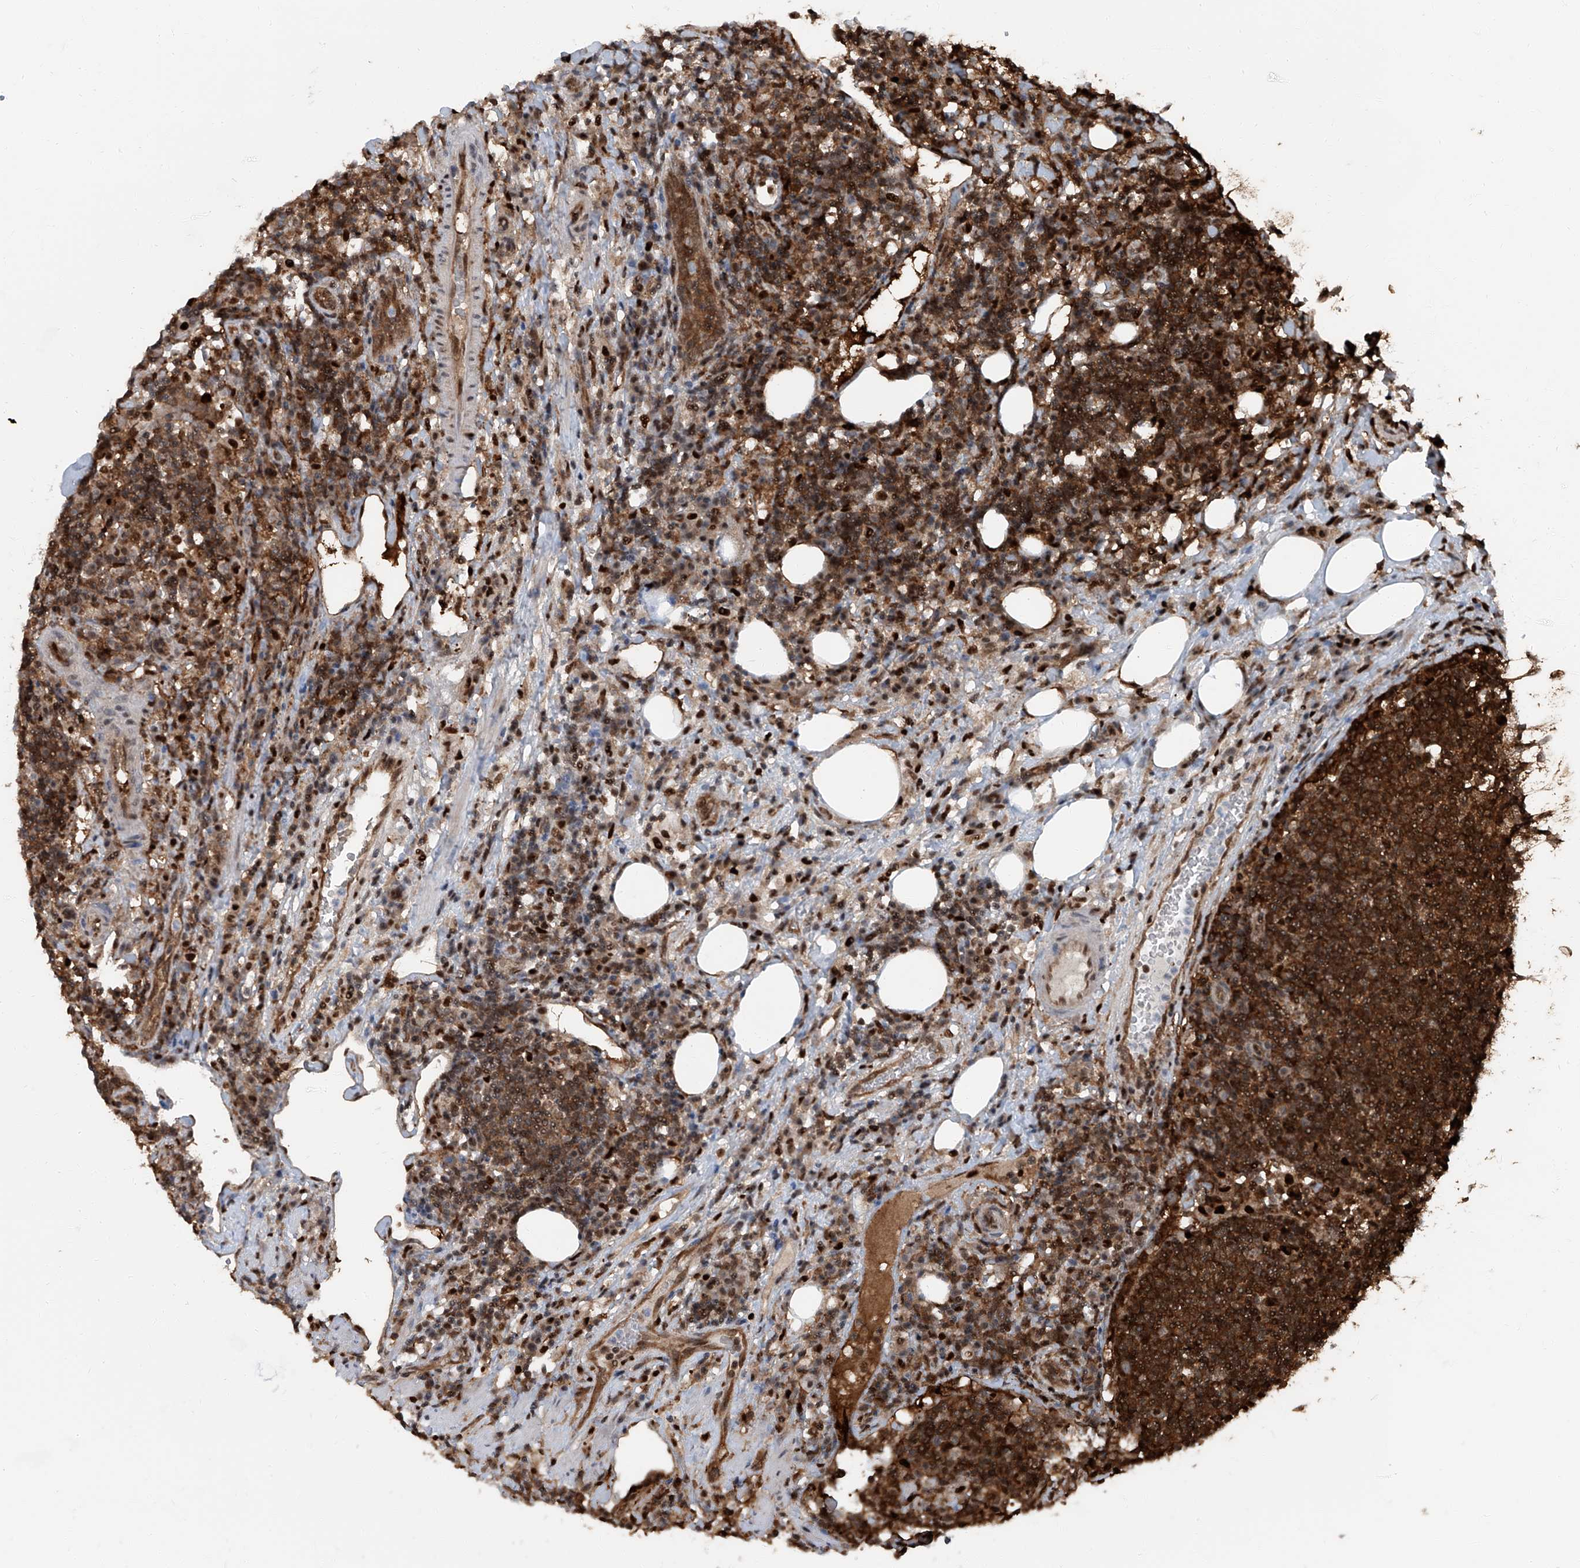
{"staining": {"intensity": "moderate", "quantity": ">75%", "location": "cytoplasmic/membranous"}, "tissue": "lymph node", "cell_type": "Germinal center cells", "image_type": "normal", "snomed": [{"axis": "morphology", "description": "Normal tissue, NOS"}, {"axis": "topography", "description": "Lymph node"}], "caption": "This is an image of immunohistochemistry (IHC) staining of benign lymph node, which shows moderate expression in the cytoplasmic/membranous of germinal center cells.", "gene": "PSMB10", "patient": {"sex": "female", "age": 53}}